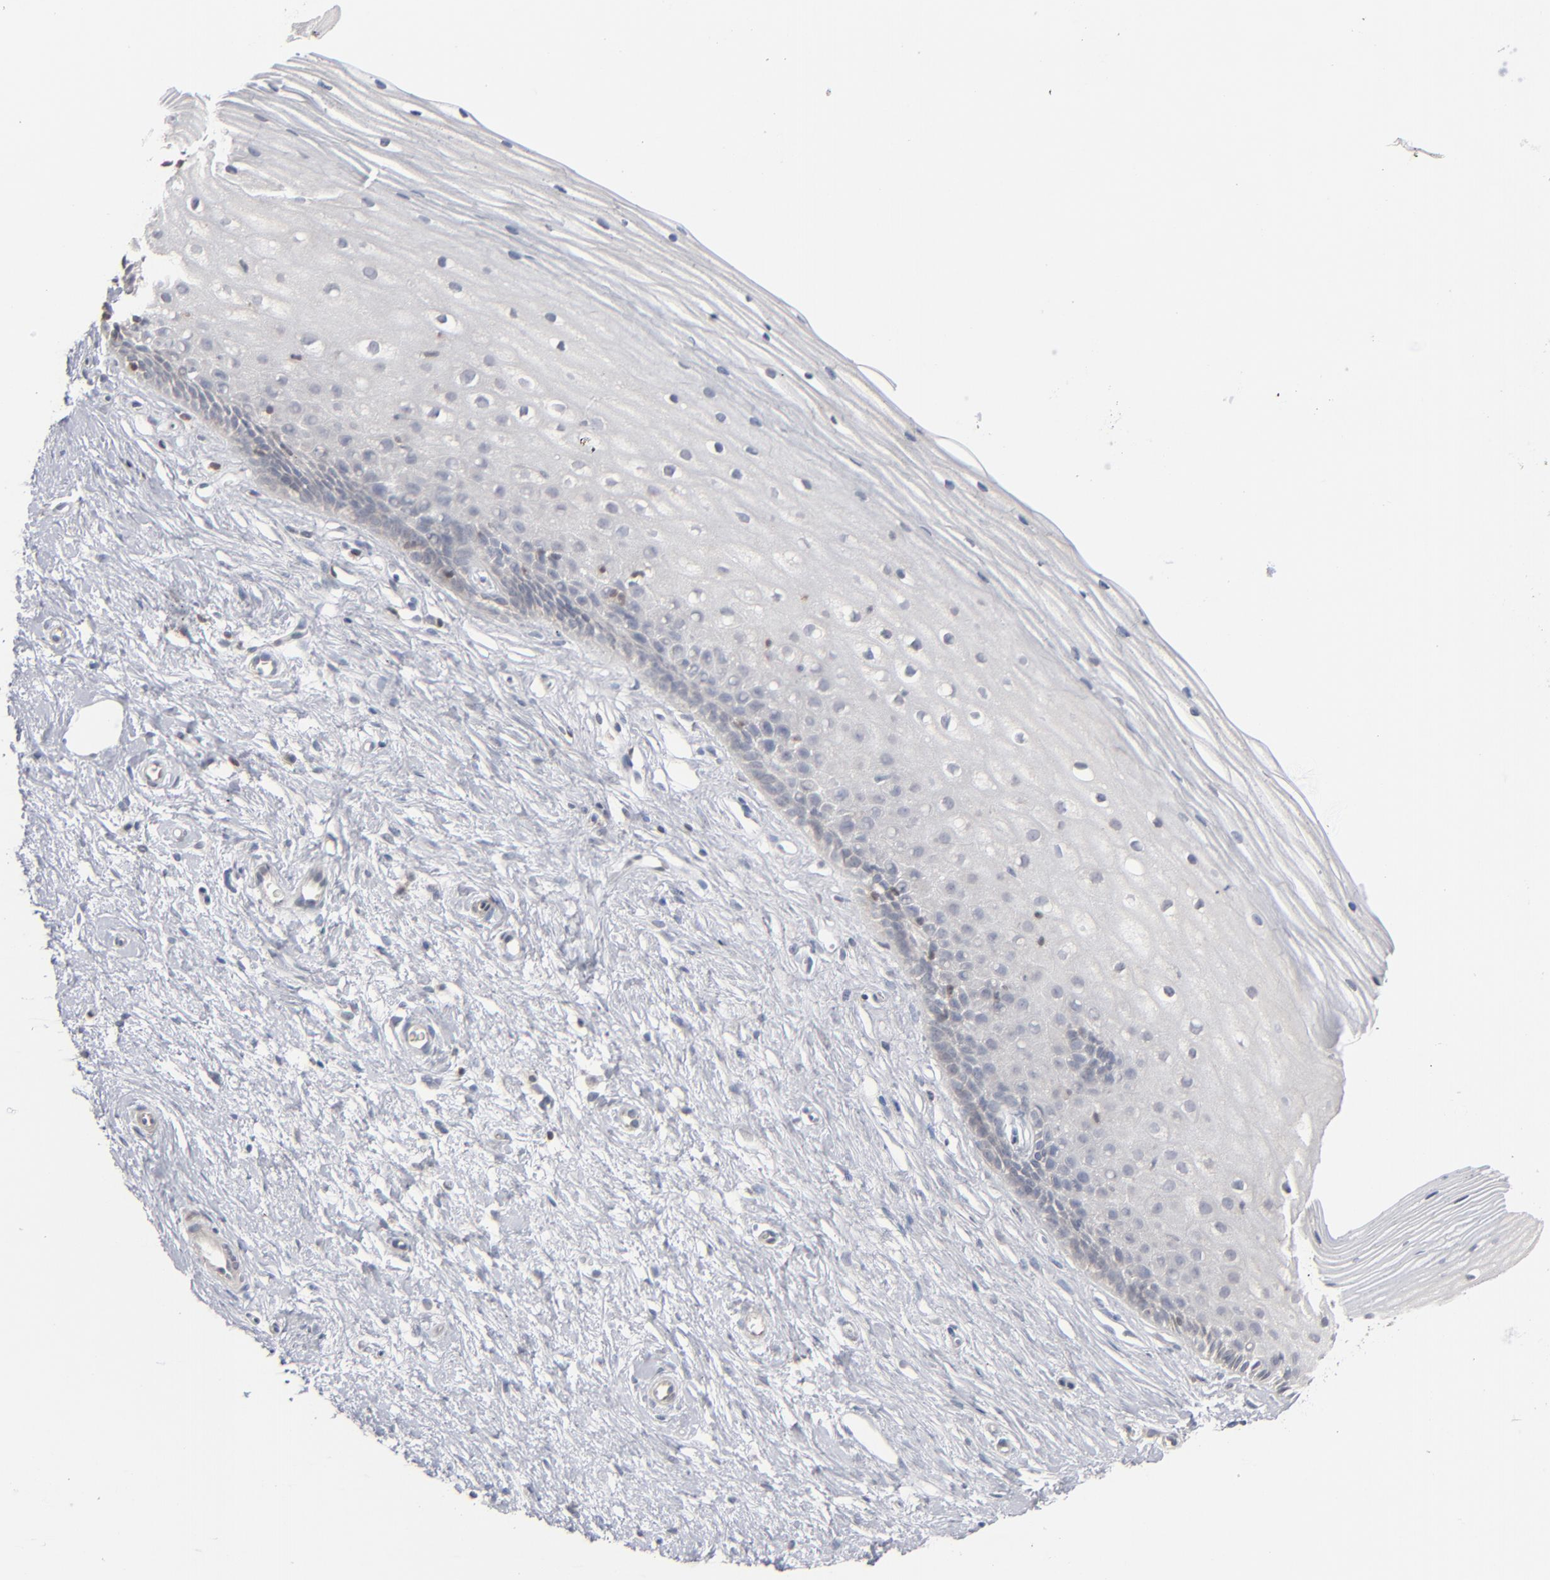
{"staining": {"intensity": "negative", "quantity": "none", "location": "none"}, "tissue": "cervix", "cell_type": "Glandular cells", "image_type": "normal", "snomed": [{"axis": "morphology", "description": "Normal tissue, NOS"}, {"axis": "topography", "description": "Cervix"}], "caption": "Immunohistochemical staining of benign human cervix displays no significant expression in glandular cells. (Brightfield microscopy of DAB (3,3'-diaminobenzidine) immunohistochemistry (IHC) at high magnification).", "gene": "STAT4", "patient": {"sex": "female", "age": 40}}